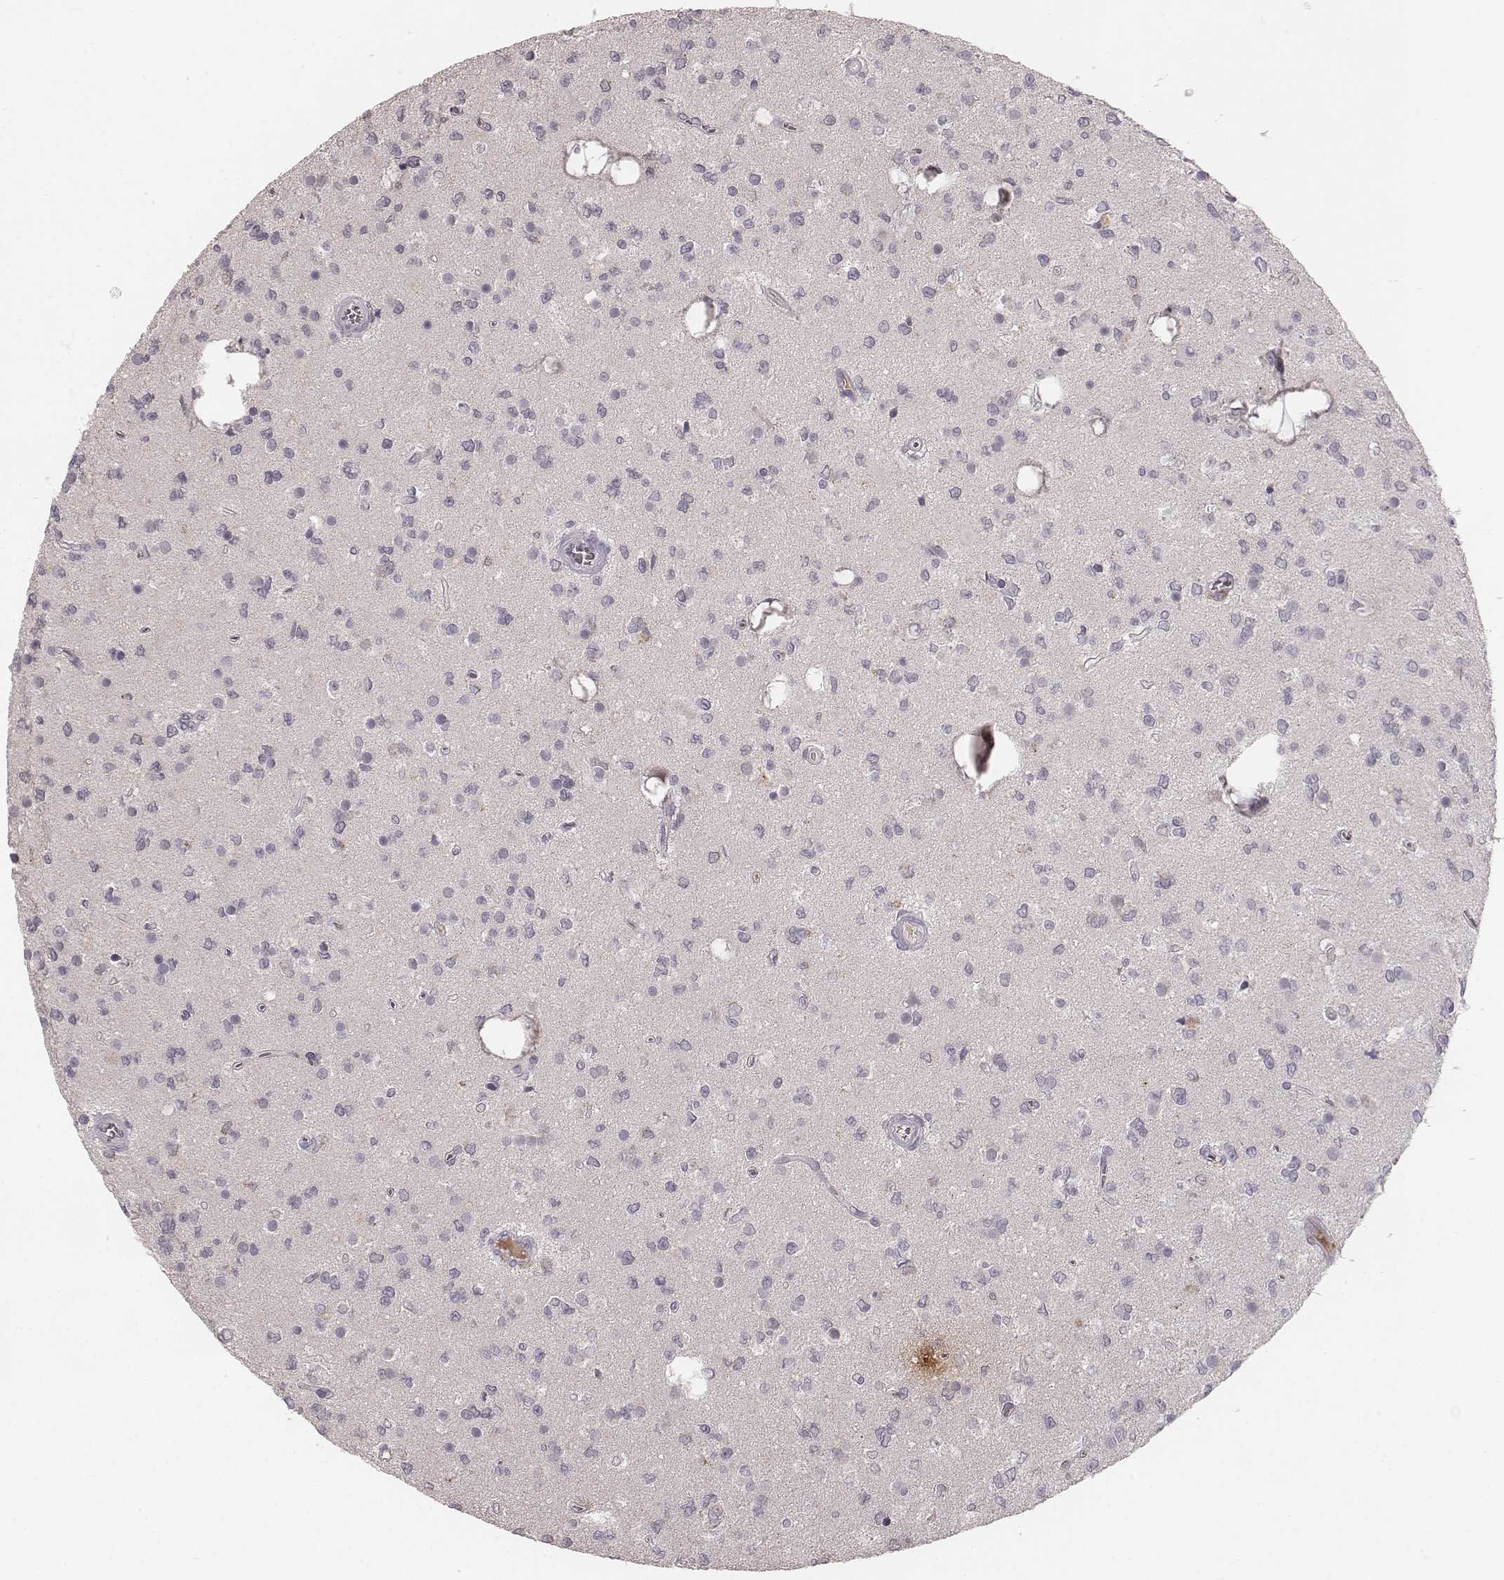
{"staining": {"intensity": "weak", "quantity": "25%-75%", "location": "cytoplasmic/membranous"}, "tissue": "glioma", "cell_type": "Tumor cells", "image_type": "cancer", "snomed": [{"axis": "morphology", "description": "Glioma, malignant, Low grade"}, {"axis": "topography", "description": "Brain"}], "caption": "Brown immunohistochemical staining in malignant low-grade glioma displays weak cytoplasmic/membranous positivity in approximately 25%-75% of tumor cells.", "gene": "CD8A", "patient": {"sex": "female", "age": 45}}